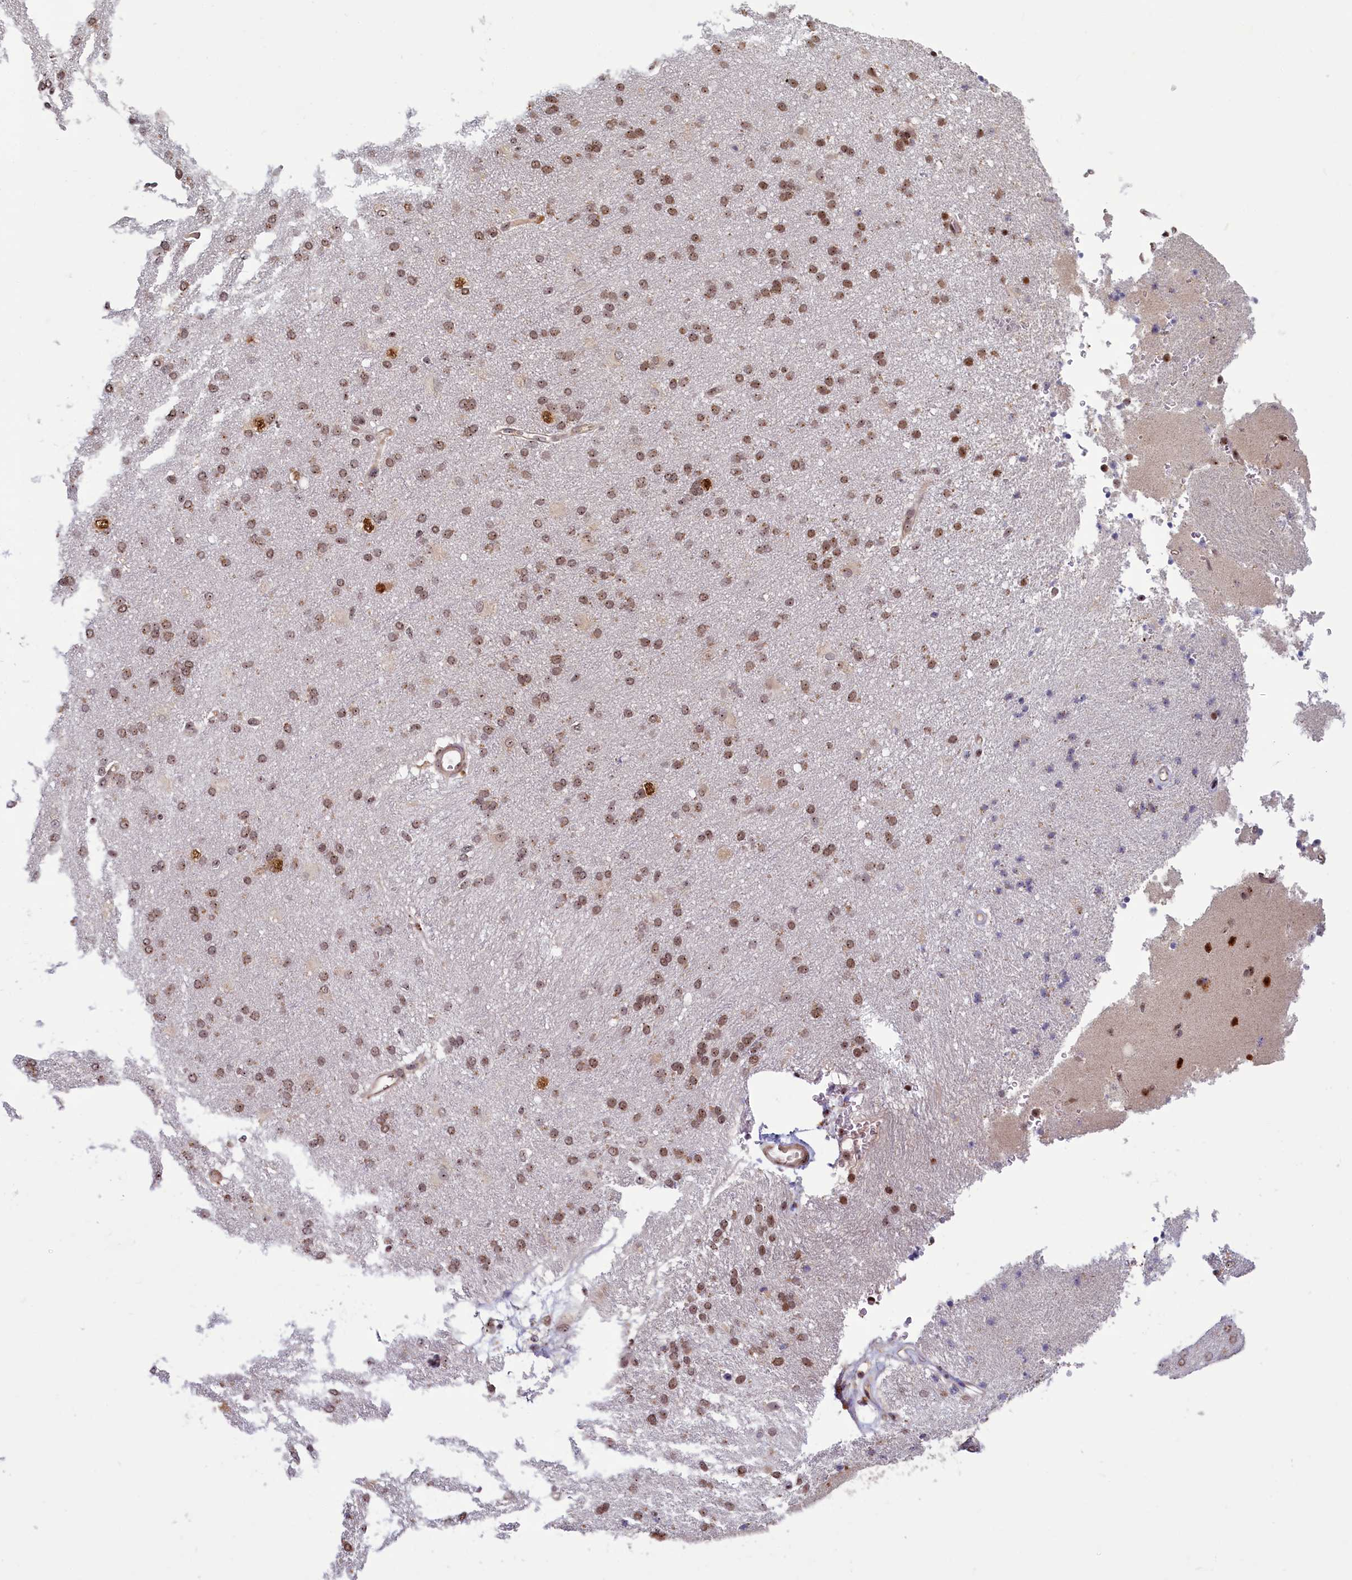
{"staining": {"intensity": "weak", "quantity": ">75%", "location": "nuclear"}, "tissue": "cerebral cortex", "cell_type": "Endothelial cells", "image_type": "normal", "snomed": [{"axis": "morphology", "description": "Normal tissue, NOS"}, {"axis": "topography", "description": "Cerebral cortex"}], "caption": "Immunohistochemistry (IHC) micrograph of normal cerebral cortex: cerebral cortex stained using IHC exhibits low levels of weak protein expression localized specifically in the nuclear of endothelial cells, appearing as a nuclear brown color.", "gene": "TCOF1", "patient": {"sex": "male", "age": 62}}